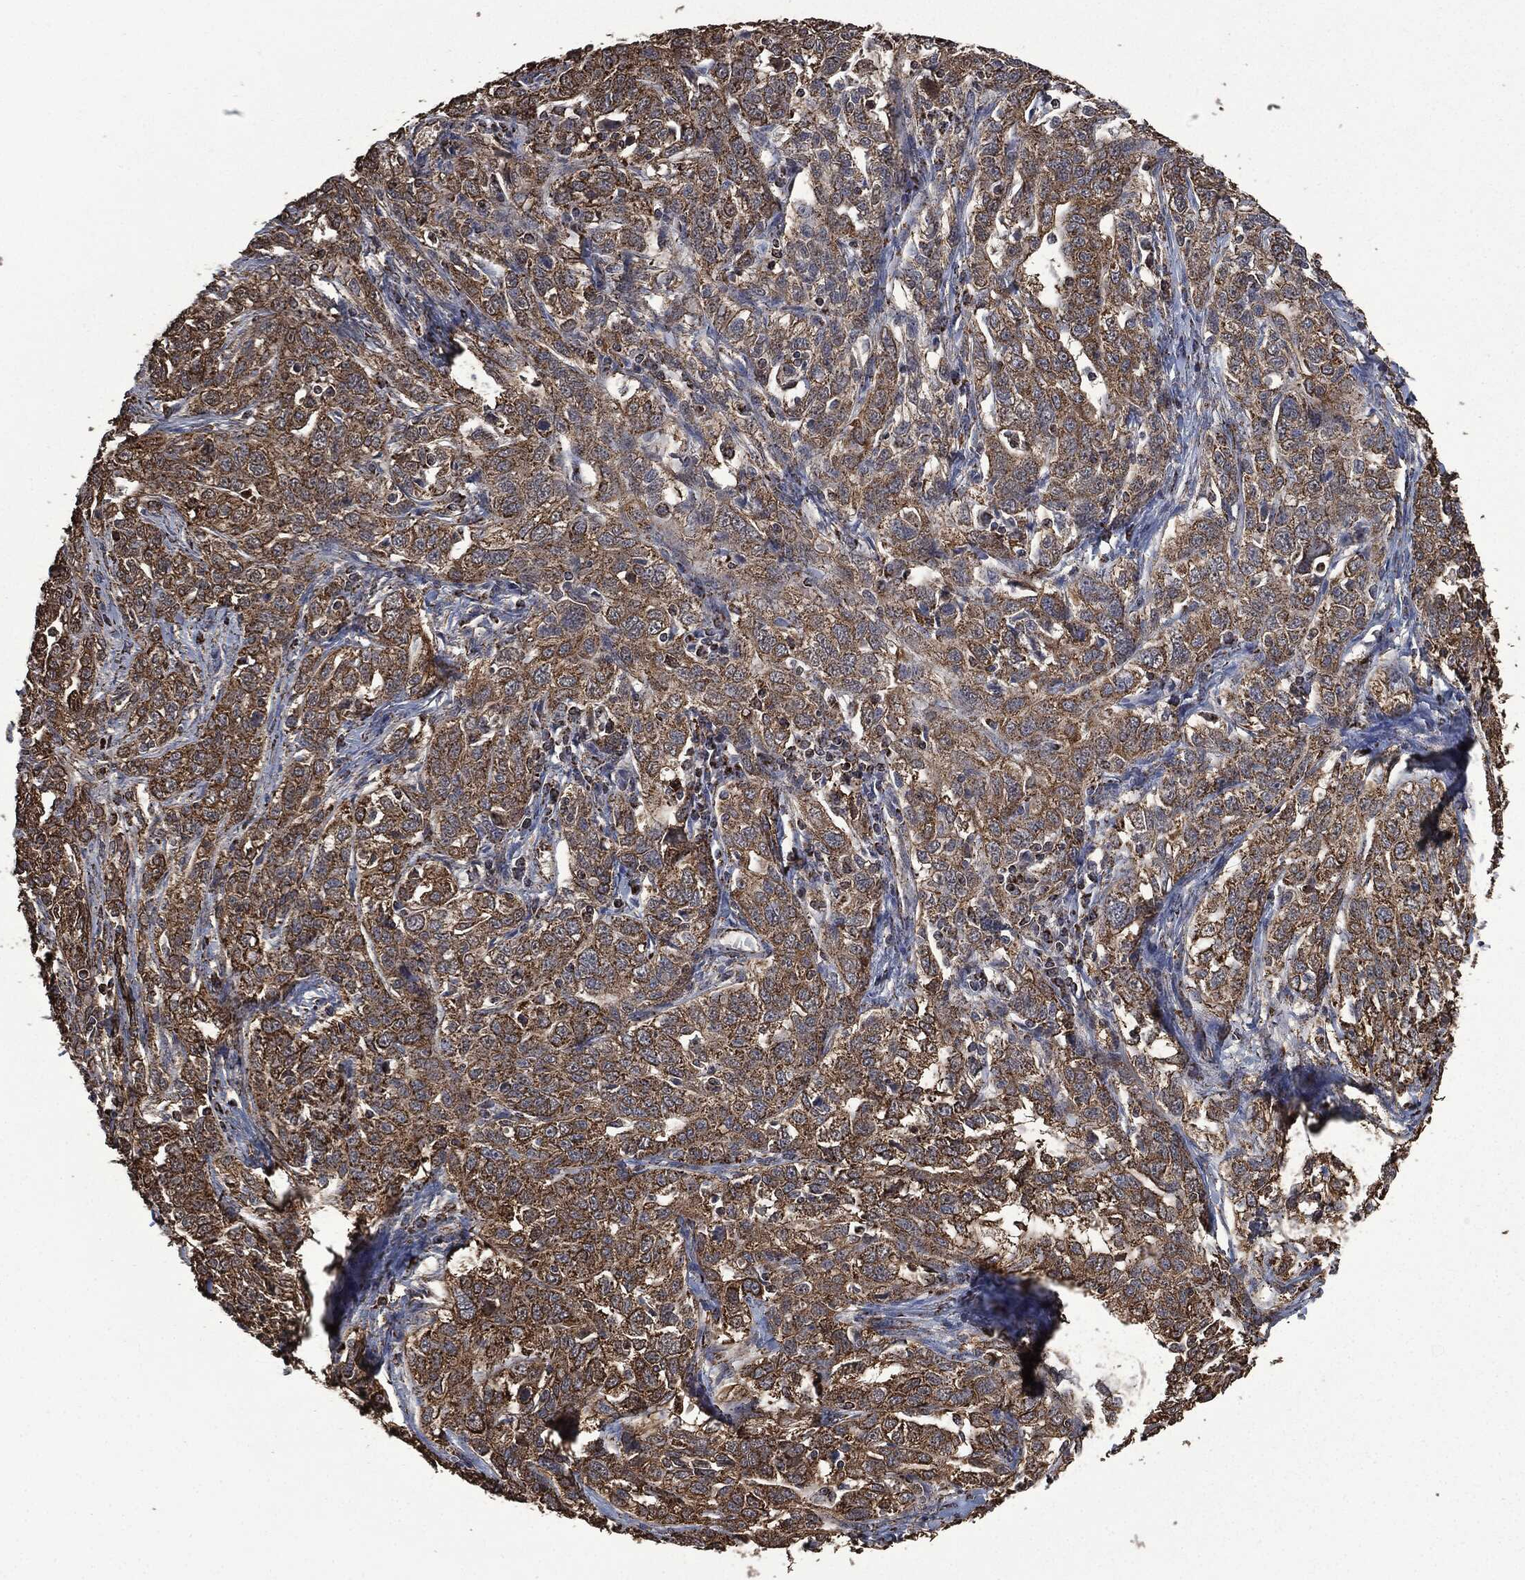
{"staining": {"intensity": "moderate", "quantity": ">75%", "location": "cytoplasmic/membranous"}, "tissue": "ovarian cancer", "cell_type": "Tumor cells", "image_type": "cancer", "snomed": [{"axis": "morphology", "description": "Cystadenocarcinoma, serous, NOS"}, {"axis": "topography", "description": "Ovary"}], "caption": "Protein expression analysis of ovarian serous cystadenocarcinoma shows moderate cytoplasmic/membranous expression in about >75% of tumor cells.", "gene": "LIG3", "patient": {"sex": "female", "age": 71}}